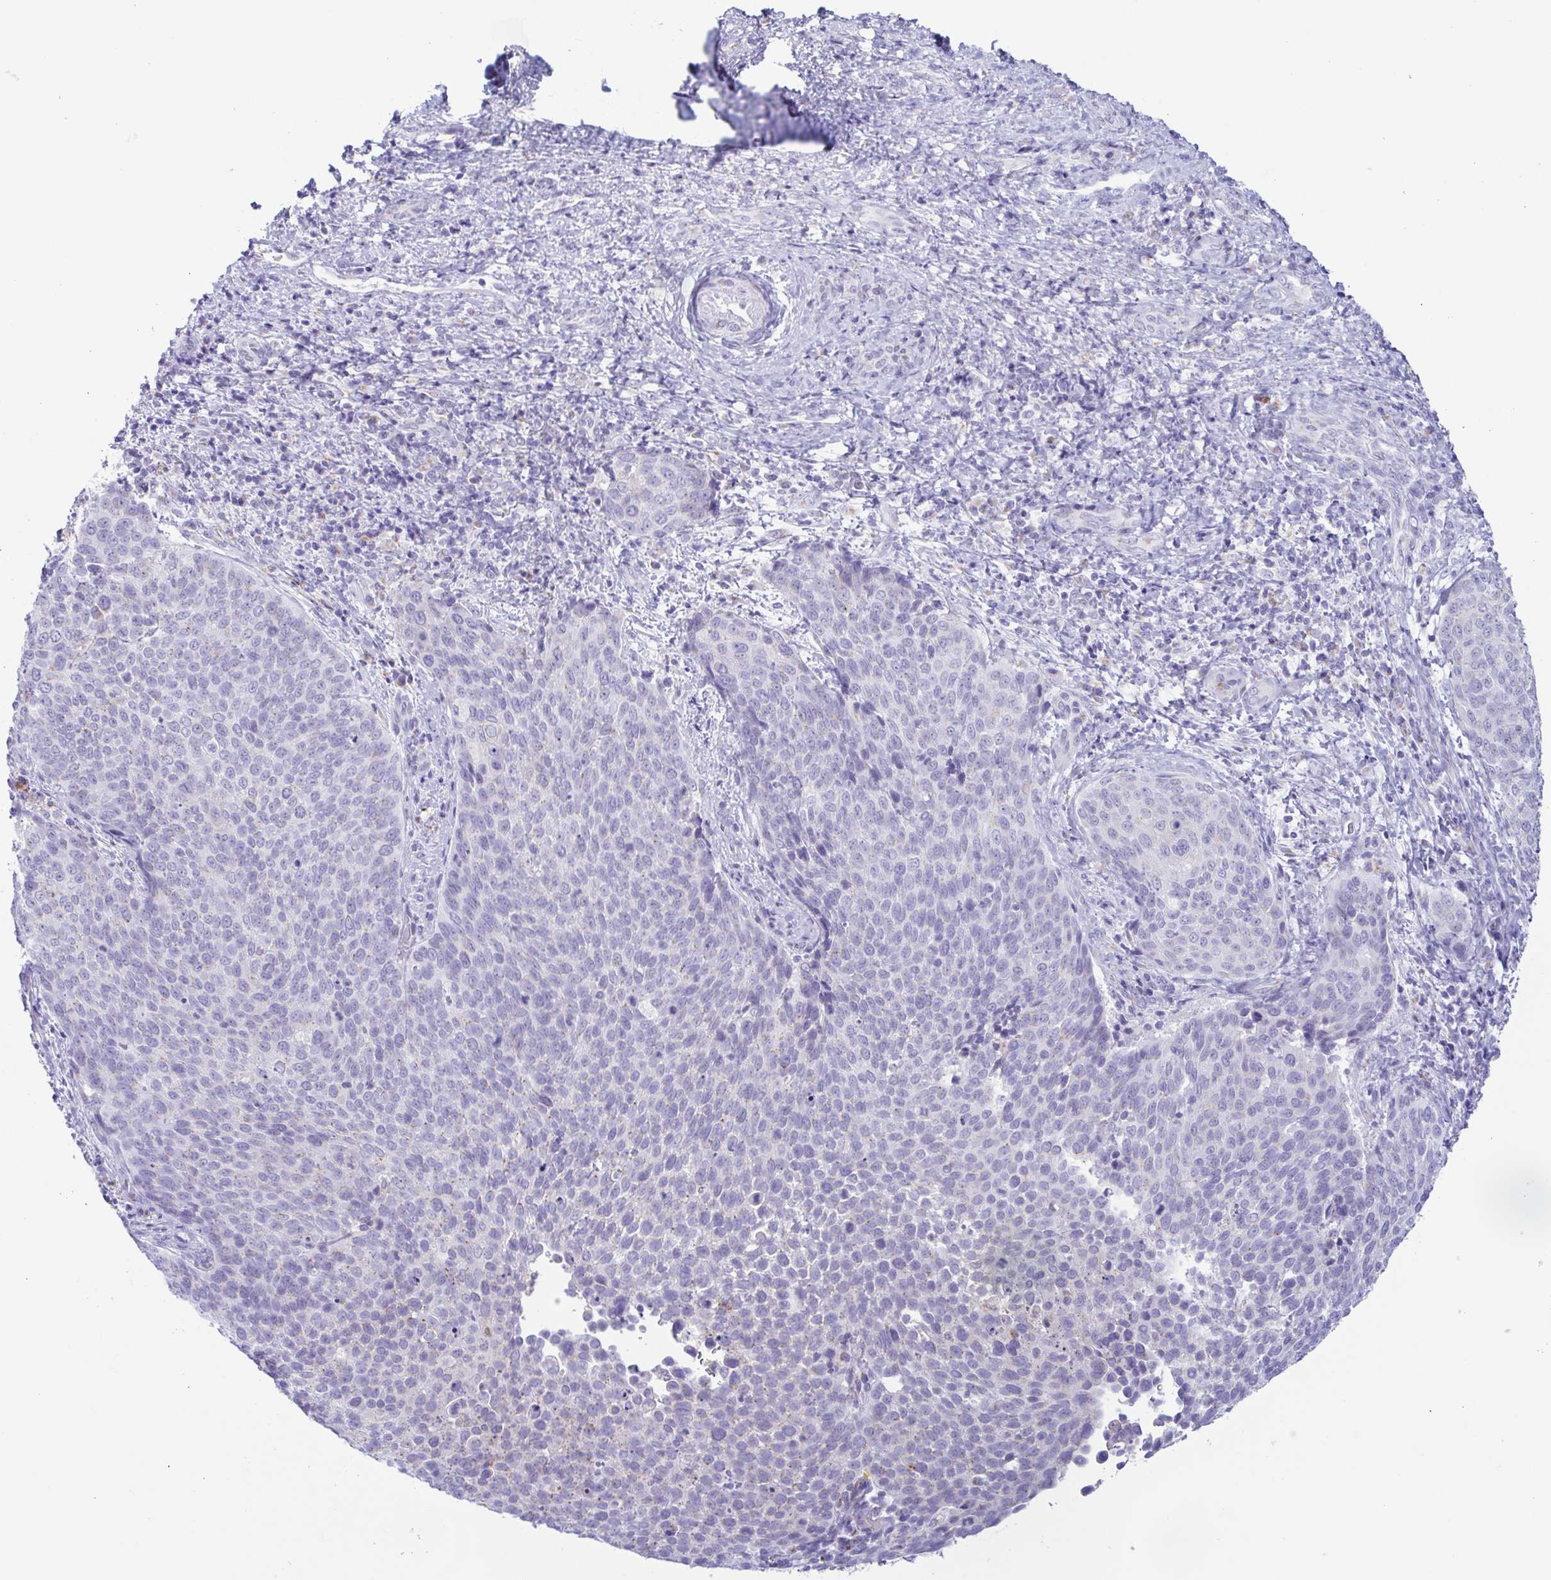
{"staining": {"intensity": "negative", "quantity": "none", "location": "none"}, "tissue": "cervical cancer", "cell_type": "Tumor cells", "image_type": "cancer", "snomed": [{"axis": "morphology", "description": "Squamous cell carcinoma, NOS"}, {"axis": "topography", "description": "Cervix"}], "caption": "Immunohistochemistry (IHC) of cervical cancer shows no positivity in tumor cells.", "gene": "AZU1", "patient": {"sex": "female", "age": 34}}